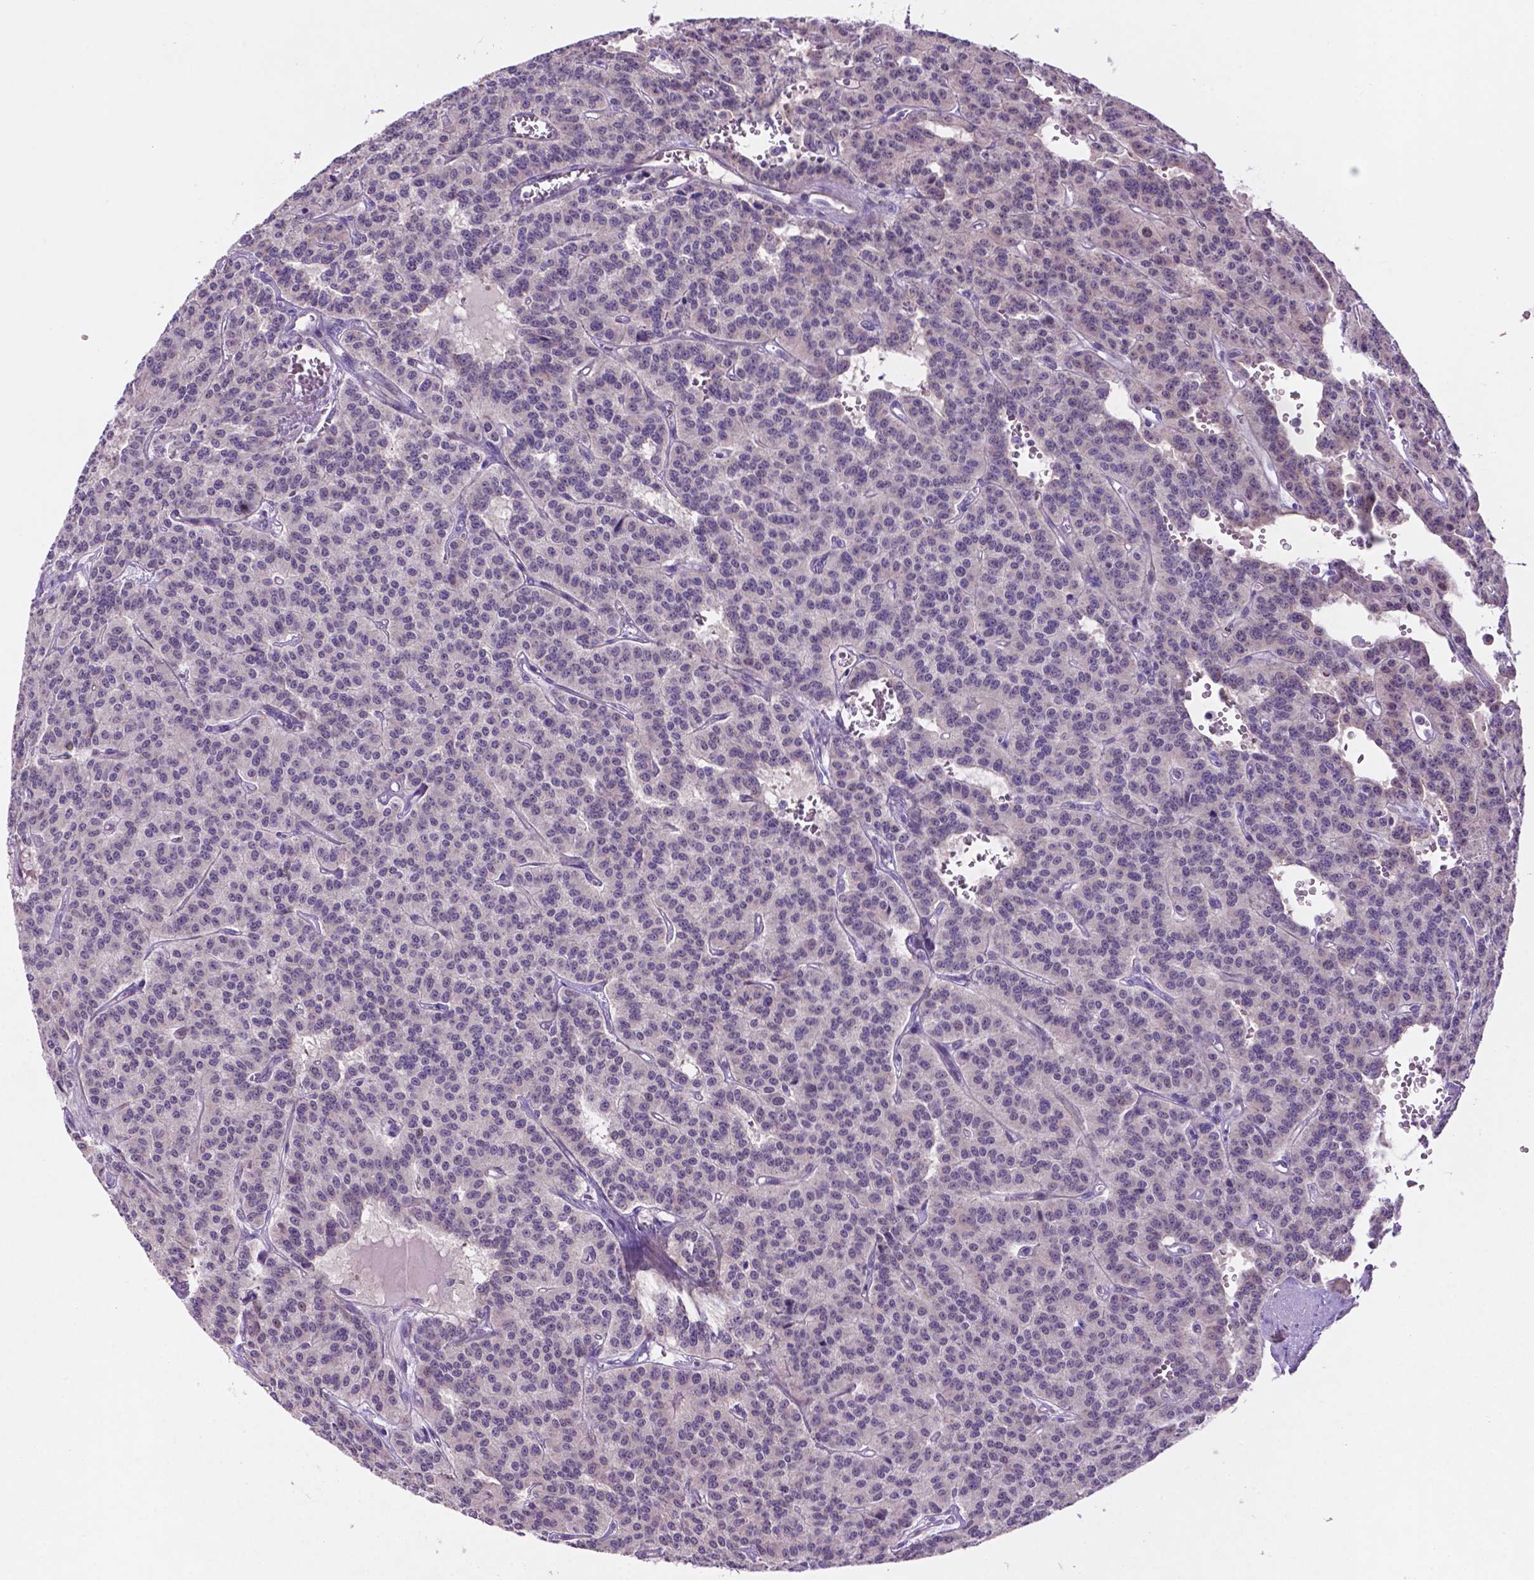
{"staining": {"intensity": "negative", "quantity": "none", "location": "none"}, "tissue": "carcinoid", "cell_type": "Tumor cells", "image_type": "cancer", "snomed": [{"axis": "morphology", "description": "Carcinoid, malignant, NOS"}, {"axis": "topography", "description": "Lung"}], "caption": "Image shows no protein positivity in tumor cells of carcinoid tissue.", "gene": "ARL5C", "patient": {"sex": "female", "age": 71}}